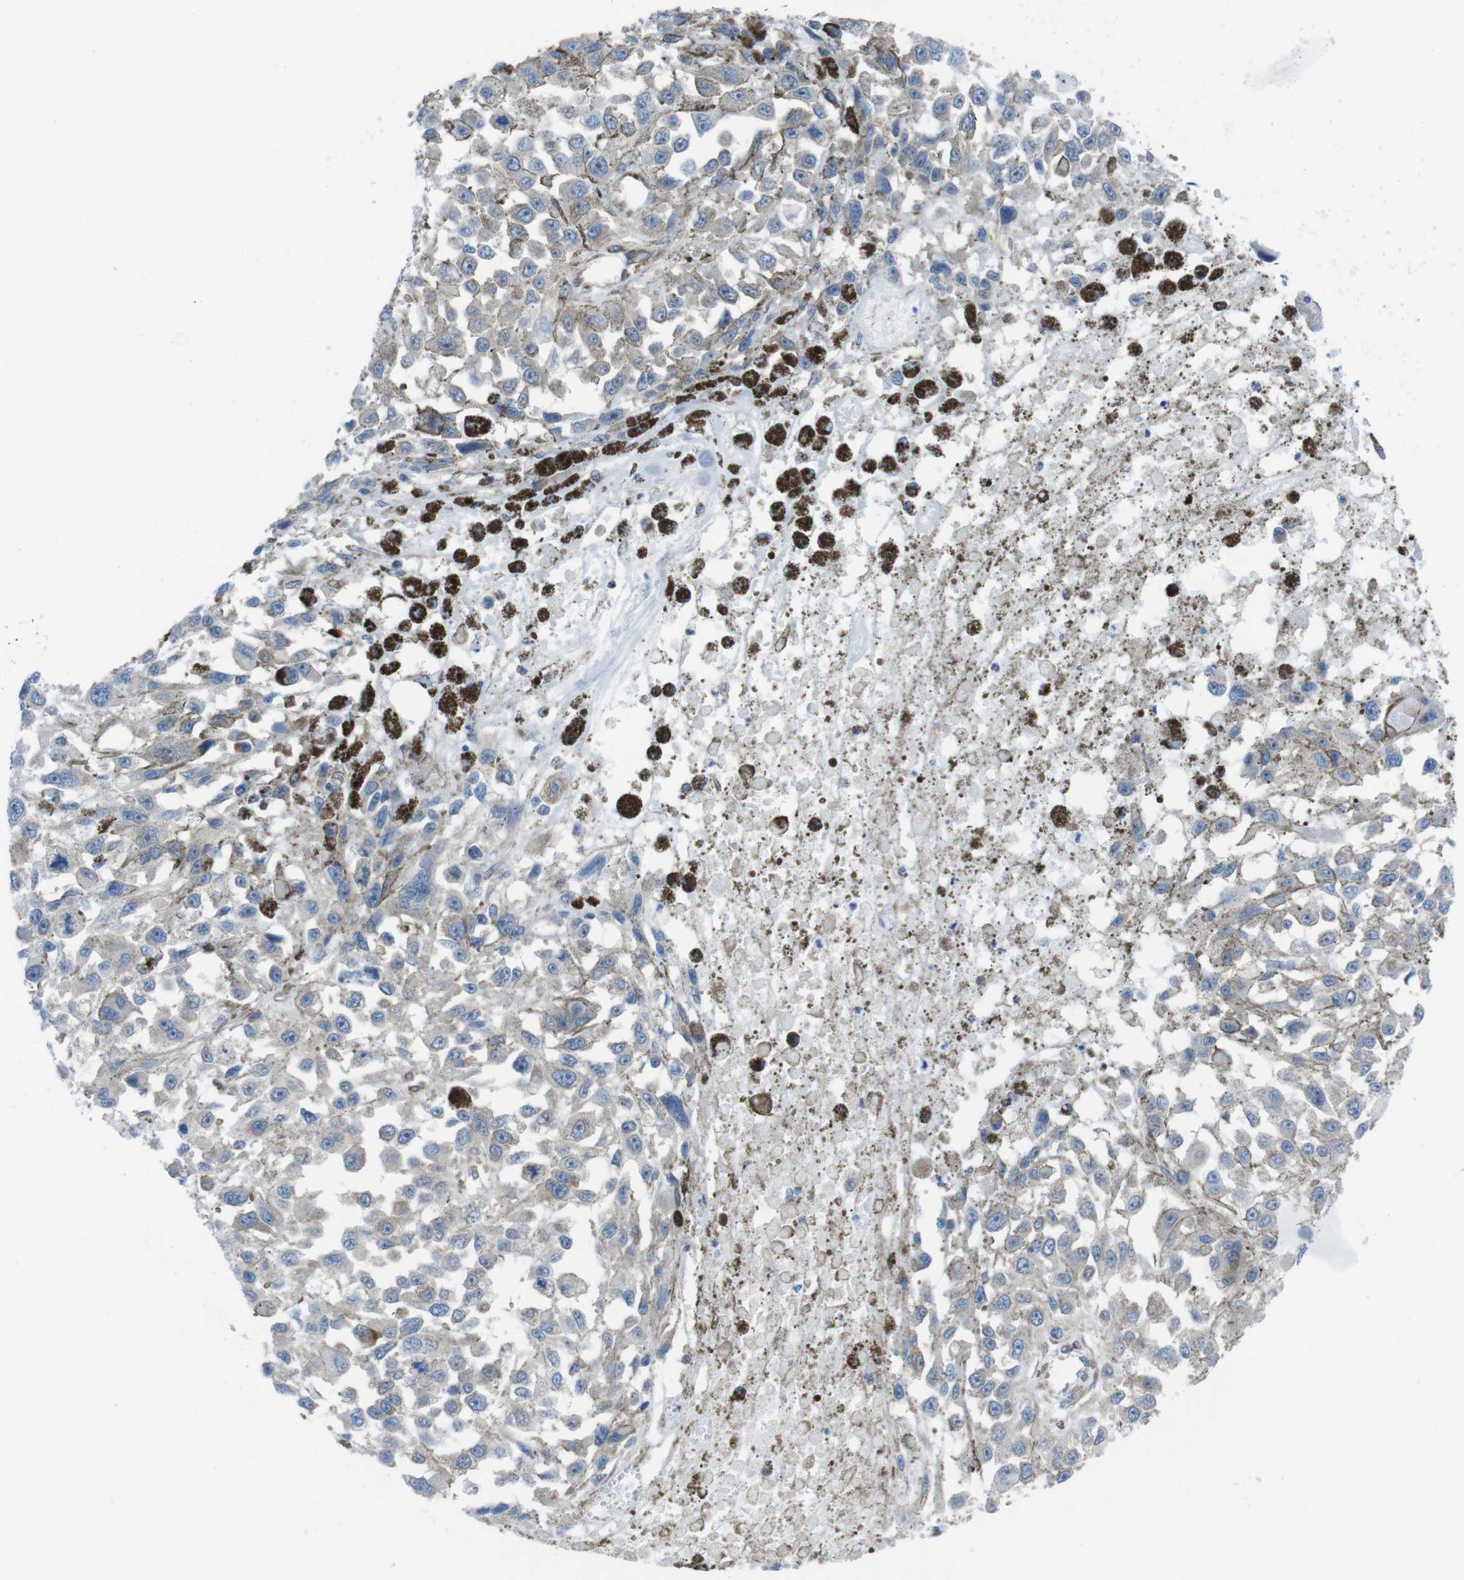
{"staining": {"intensity": "negative", "quantity": "none", "location": "none"}, "tissue": "melanoma", "cell_type": "Tumor cells", "image_type": "cancer", "snomed": [{"axis": "morphology", "description": "Malignant melanoma, Metastatic site"}, {"axis": "topography", "description": "Lymph node"}], "caption": "A histopathology image of human malignant melanoma (metastatic site) is negative for staining in tumor cells. Brightfield microscopy of immunohistochemistry (IHC) stained with DAB (brown) and hematoxylin (blue), captured at high magnification.", "gene": "DIAPH2", "patient": {"sex": "male", "age": 59}}